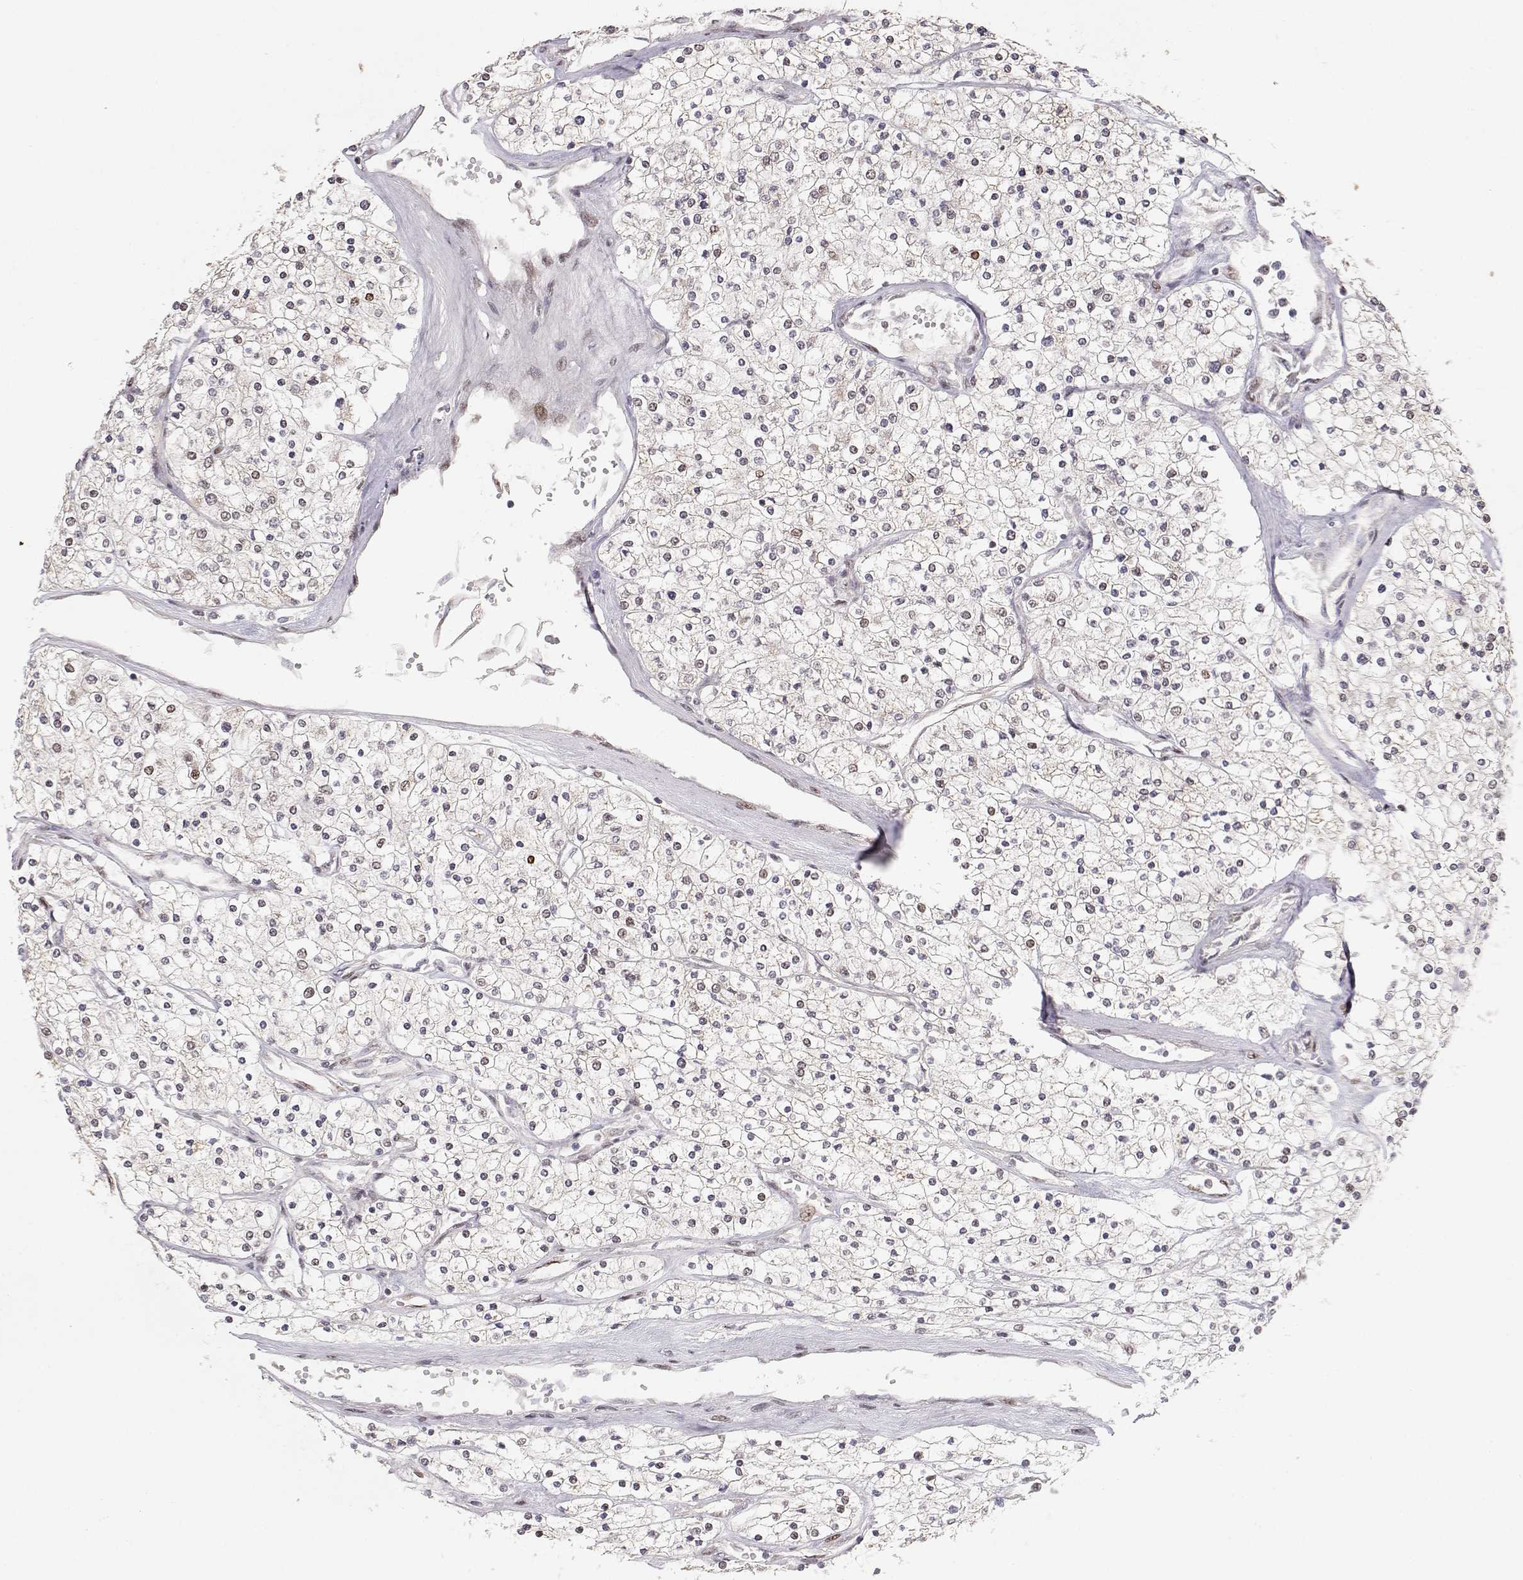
{"staining": {"intensity": "moderate", "quantity": "25%-75%", "location": "nuclear"}, "tissue": "renal cancer", "cell_type": "Tumor cells", "image_type": "cancer", "snomed": [{"axis": "morphology", "description": "Adenocarcinoma, NOS"}, {"axis": "topography", "description": "Kidney"}], "caption": "Tumor cells demonstrate medium levels of moderate nuclear staining in approximately 25%-75% of cells in human renal adenocarcinoma.", "gene": "BRCA1", "patient": {"sex": "male", "age": 80}}